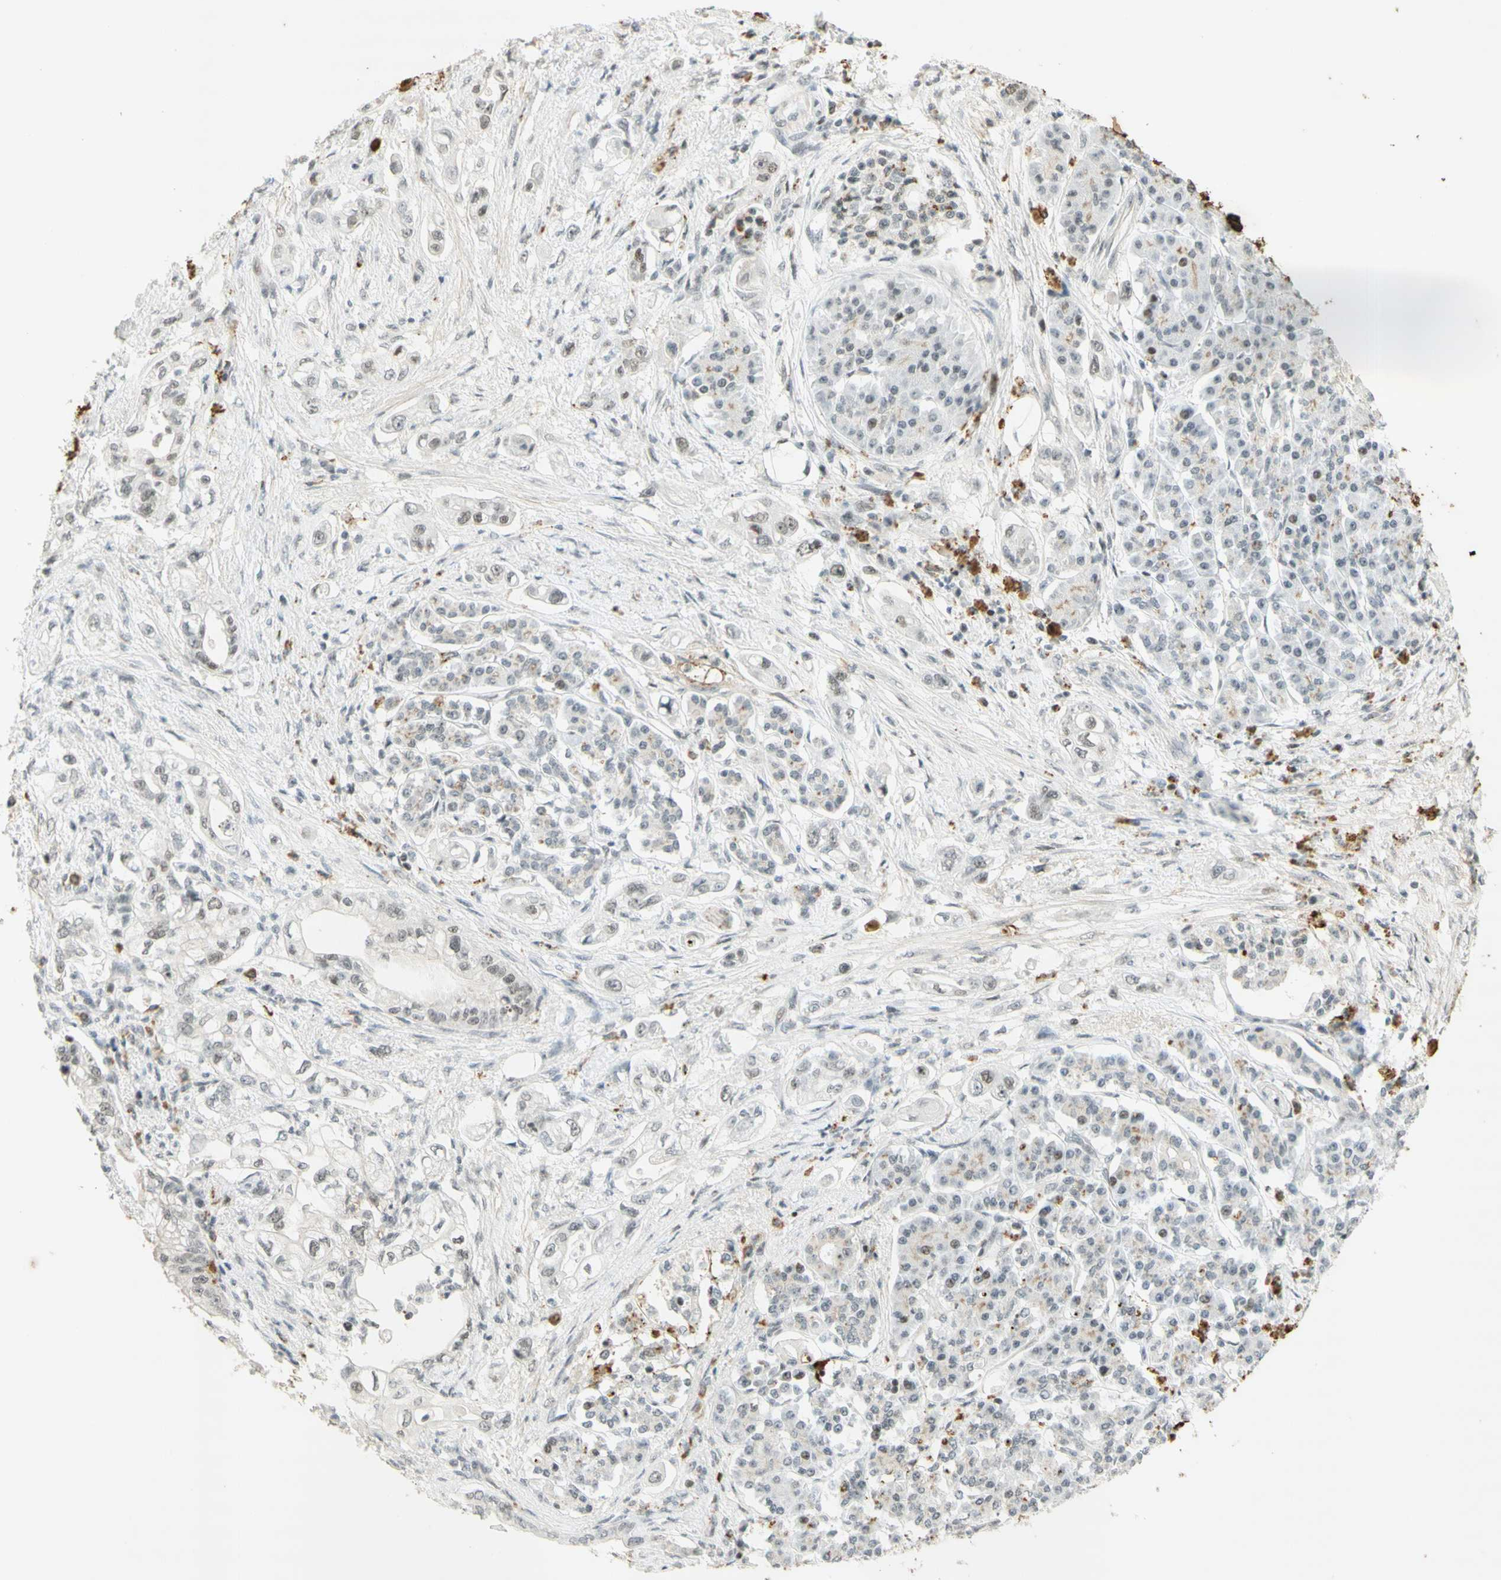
{"staining": {"intensity": "moderate", "quantity": "<25%", "location": "nuclear"}, "tissue": "pancreatic cancer", "cell_type": "Tumor cells", "image_type": "cancer", "snomed": [{"axis": "morphology", "description": "Normal tissue, NOS"}, {"axis": "topography", "description": "Pancreas"}], "caption": "Immunohistochemical staining of pancreatic cancer reveals moderate nuclear protein expression in approximately <25% of tumor cells.", "gene": "IRF1", "patient": {"sex": "male", "age": 42}}